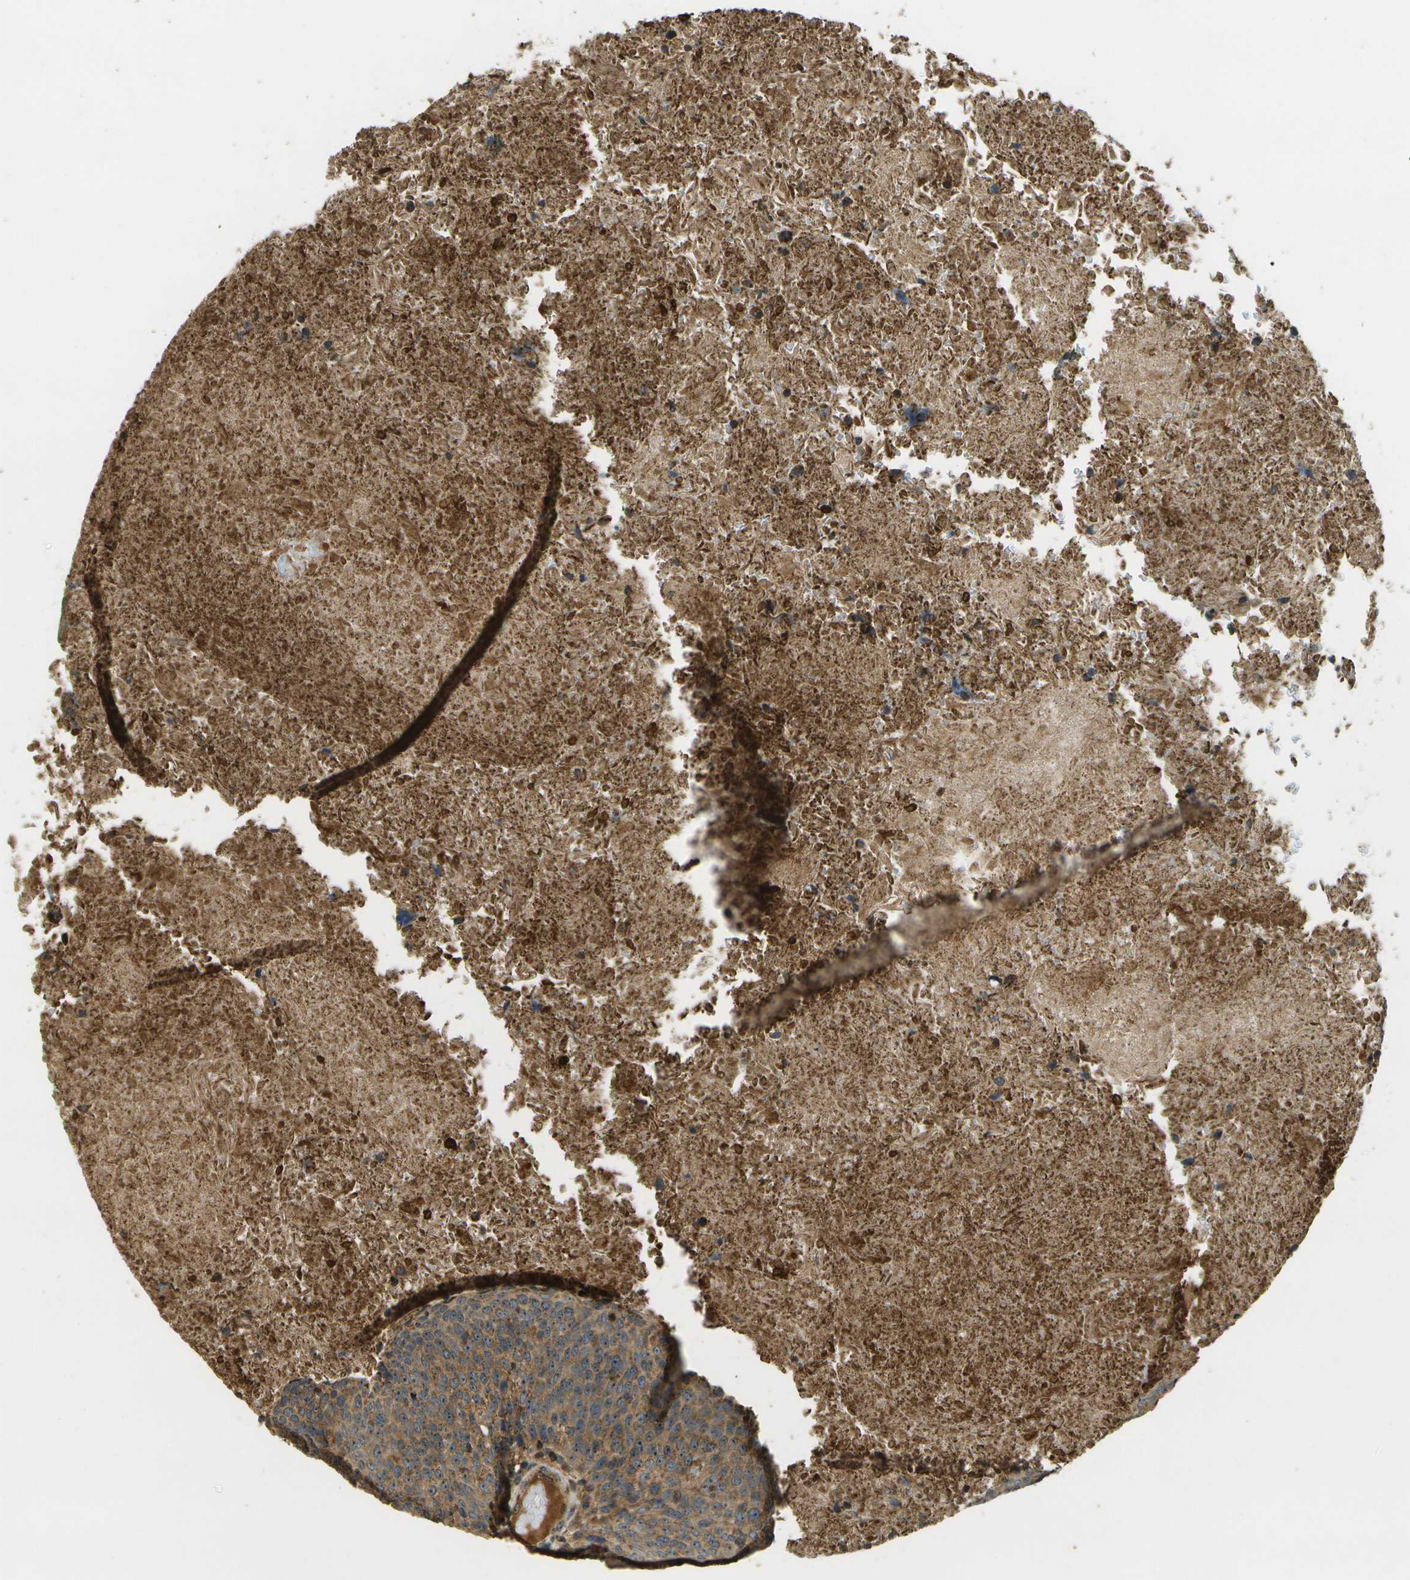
{"staining": {"intensity": "moderate", "quantity": ">75%", "location": "cytoplasmic/membranous,nuclear"}, "tissue": "head and neck cancer", "cell_type": "Tumor cells", "image_type": "cancer", "snomed": [{"axis": "morphology", "description": "Squamous cell carcinoma, NOS"}, {"axis": "morphology", "description": "Squamous cell carcinoma, metastatic, NOS"}, {"axis": "topography", "description": "Lymph node"}, {"axis": "topography", "description": "Head-Neck"}], "caption": "A brown stain labels moderate cytoplasmic/membranous and nuclear positivity of a protein in human metastatic squamous cell carcinoma (head and neck) tumor cells. (IHC, brightfield microscopy, high magnification).", "gene": "LRP12", "patient": {"sex": "male", "age": 62}}